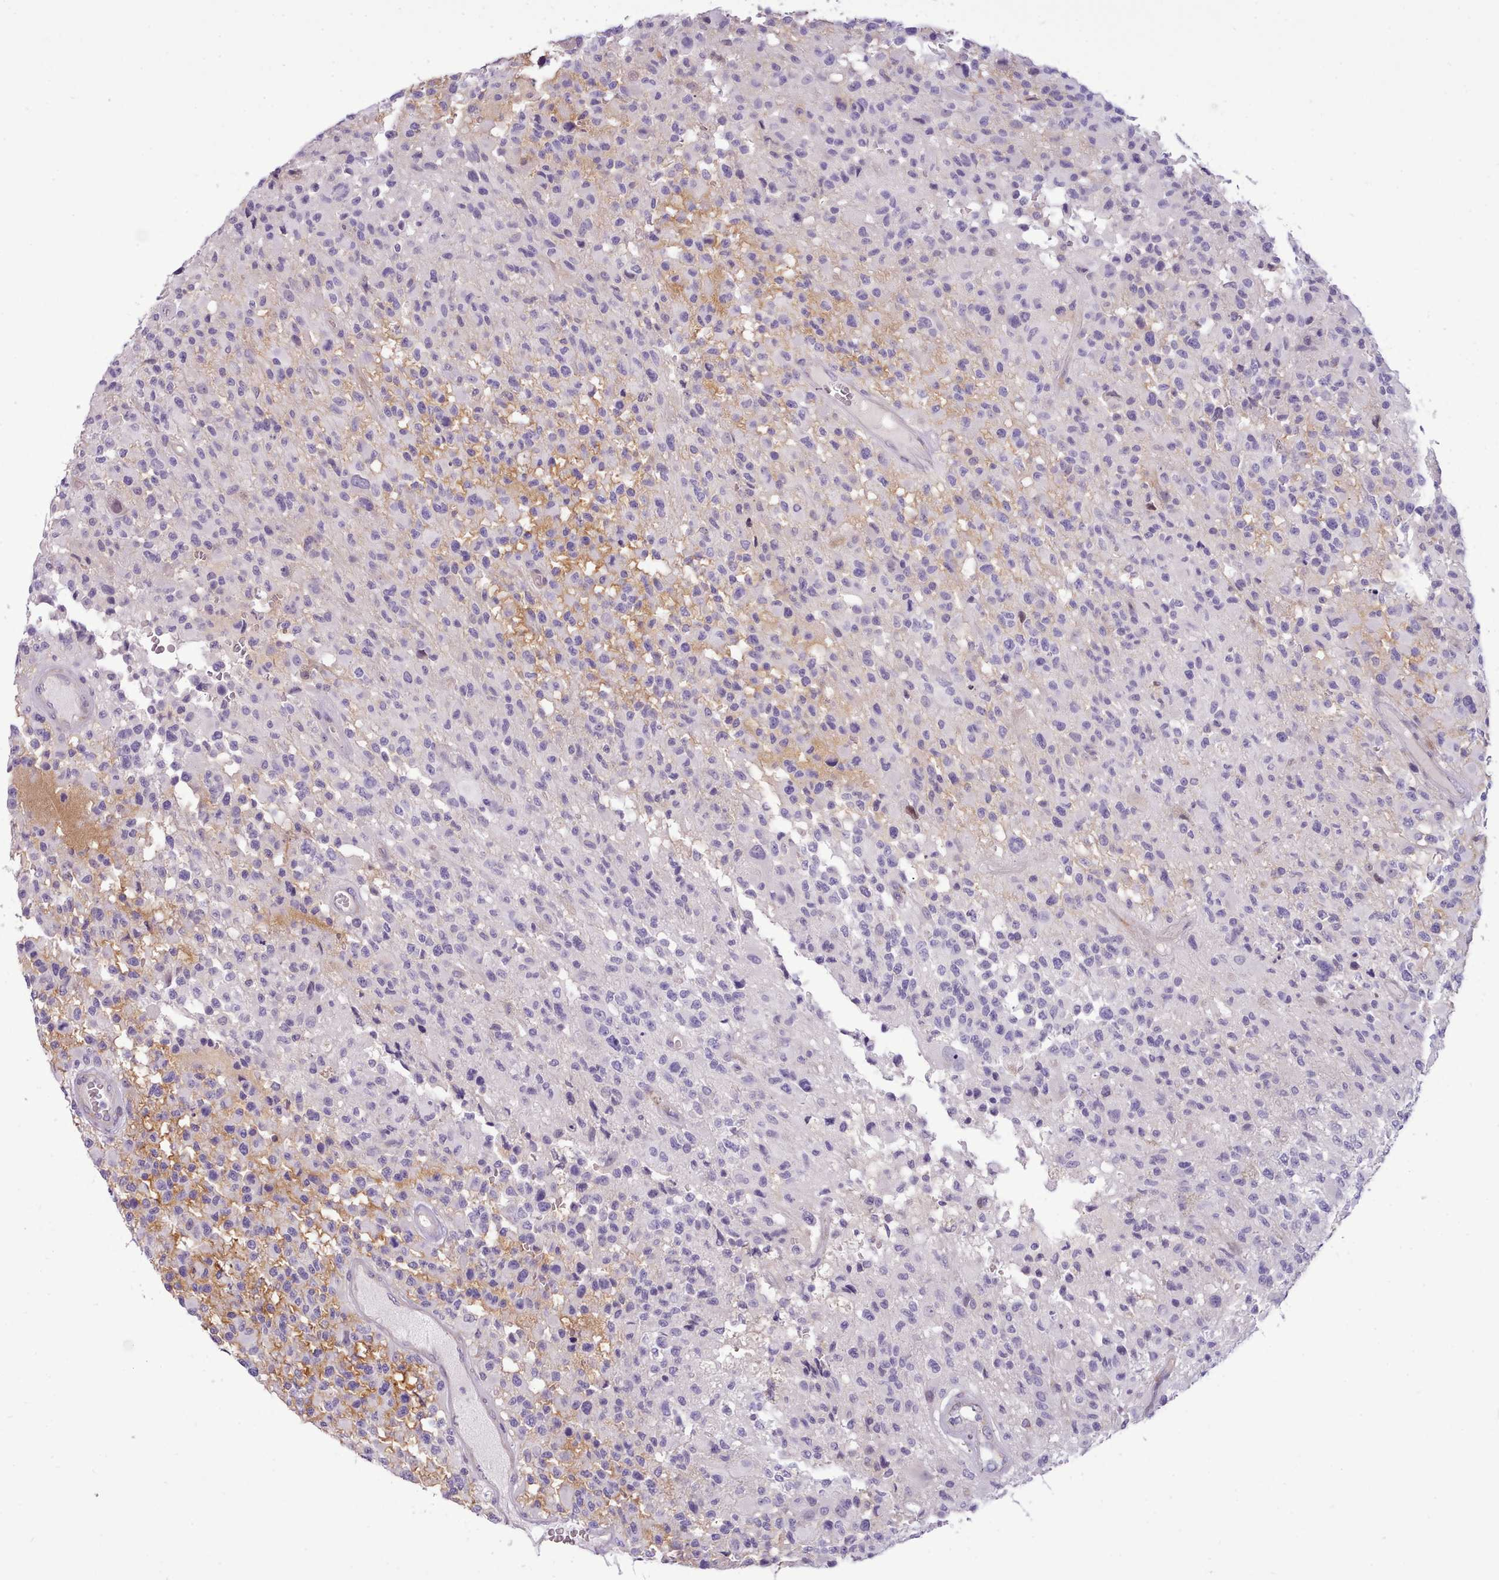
{"staining": {"intensity": "negative", "quantity": "none", "location": "none"}, "tissue": "glioma", "cell_type": "Tumor cells", "image_type": "cancer", "snomed": [{"axis": "morphology", "description": "Glioma, malignant, High grade"}, {"axis": "morphology", "description": "Glioblastoma, NOS"}, {"axis": "topography", "description": "Brain"}], "caption": "Glioblastoma was stained to show a protein in brown. There is no significant expression in tumor cells.", "gene": "CYP2A13", "patient": {"sex": "male", "age": 60}}